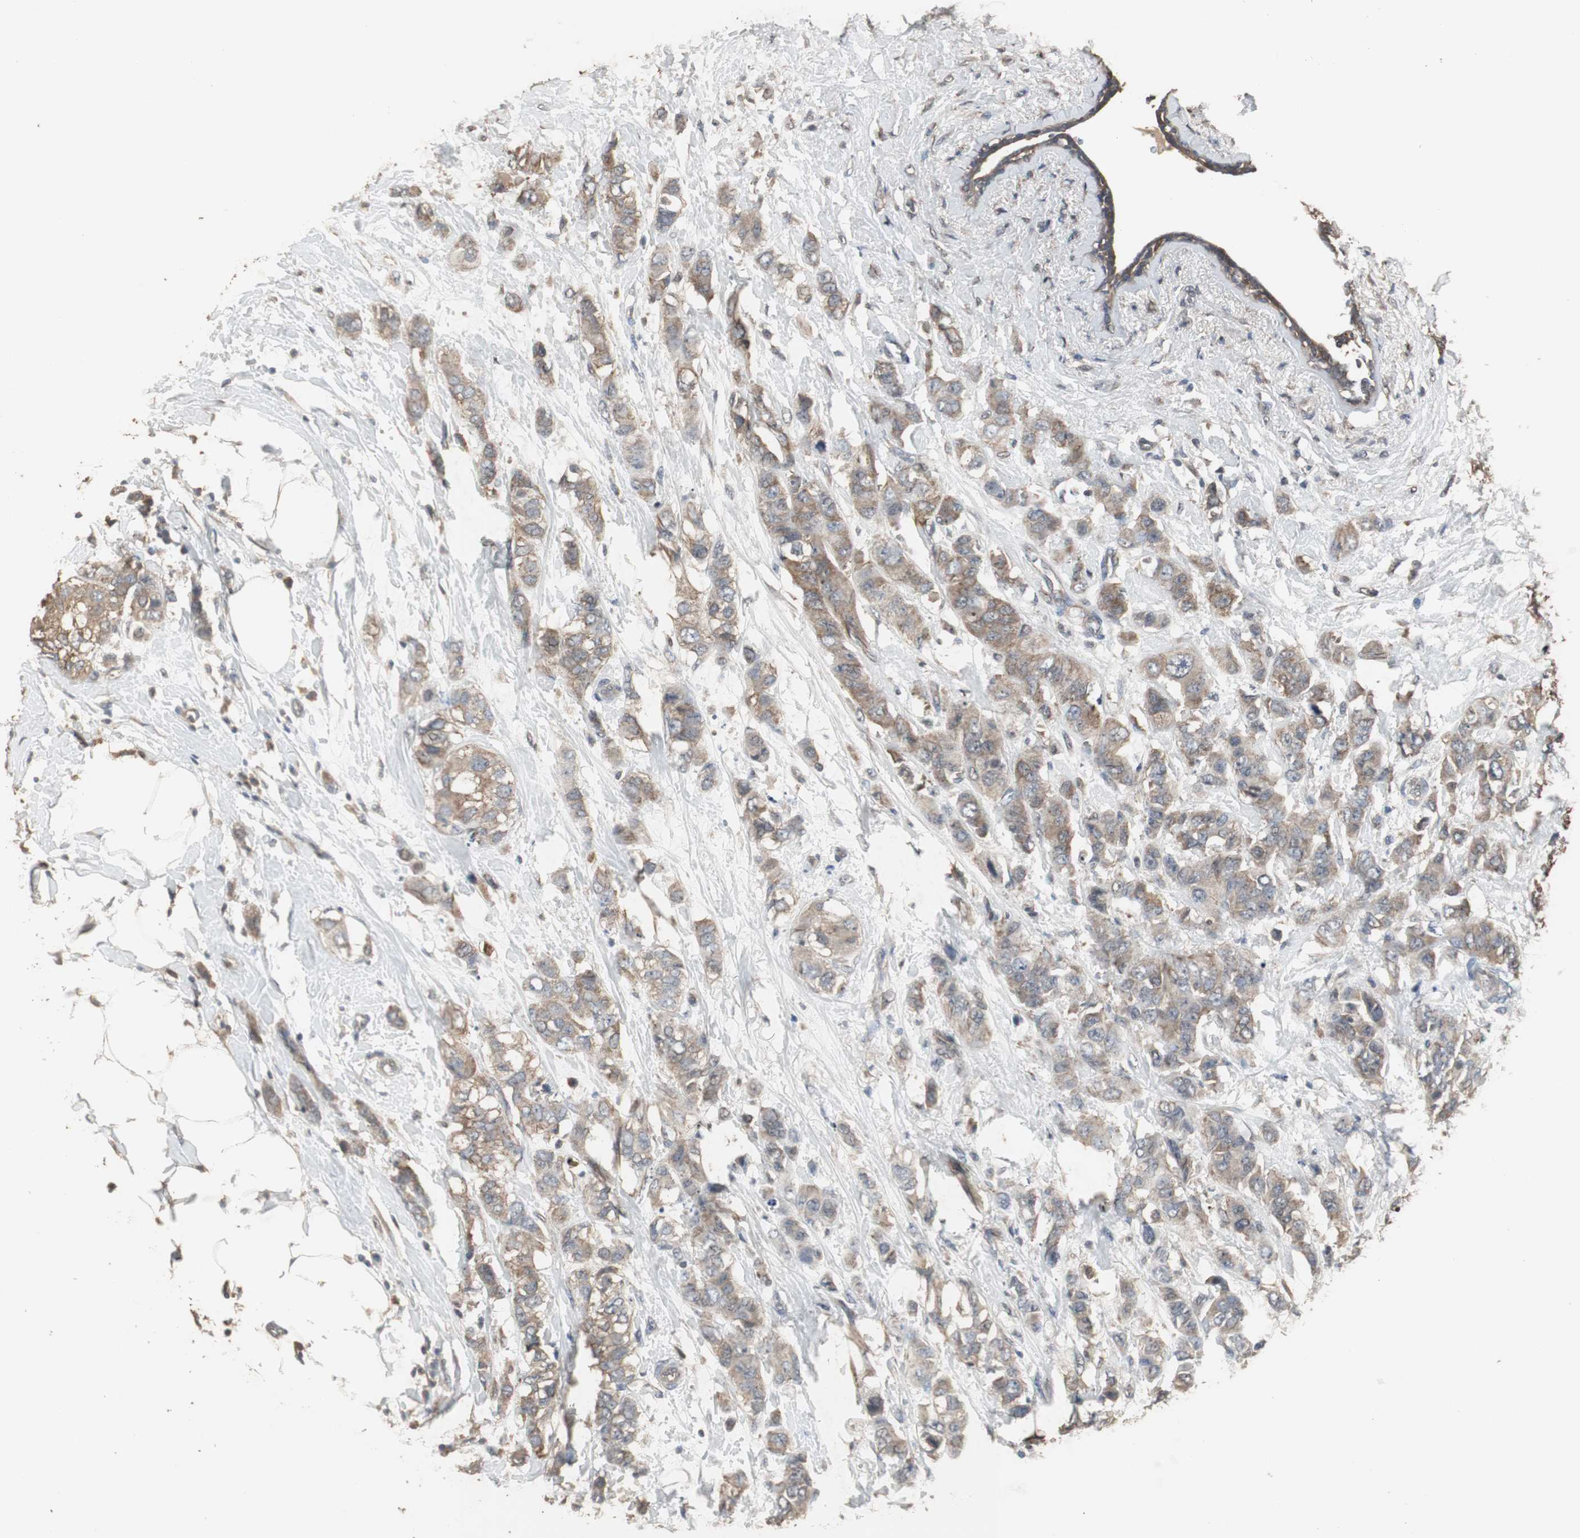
{"staining": {"intensity": "weak", "quantity": ">75%", "location": "cytoplasmic/membranous"}, "tissue": "breast cancer", "cell_type": "Tumor cells", "image_type": "cancer", "snomed": [{"axis": "morphology", "description": "Normal tissue, NOS"}, {"axis": "morphology", "description": "Duct carcinoma"}, {"axis": "topography", "description": "Breast"}], "caption": "High-magnification brightfield microscopy of breast infiltrating ductal carcinoma stained with DAB (3,3'-diaminobenzidine) (brown) and counterstained with hematoxylin (blue). tumor cells exhibit weak cytoplasmic/membranous expression is appreciated in about>75% of cells. Using DAB (brown) and hematoxylin (blue) stains, captured at high magnification using brightfield microscopy.", "gene": "HPRT1", "patient": {"sex": "female", "age": 50}}